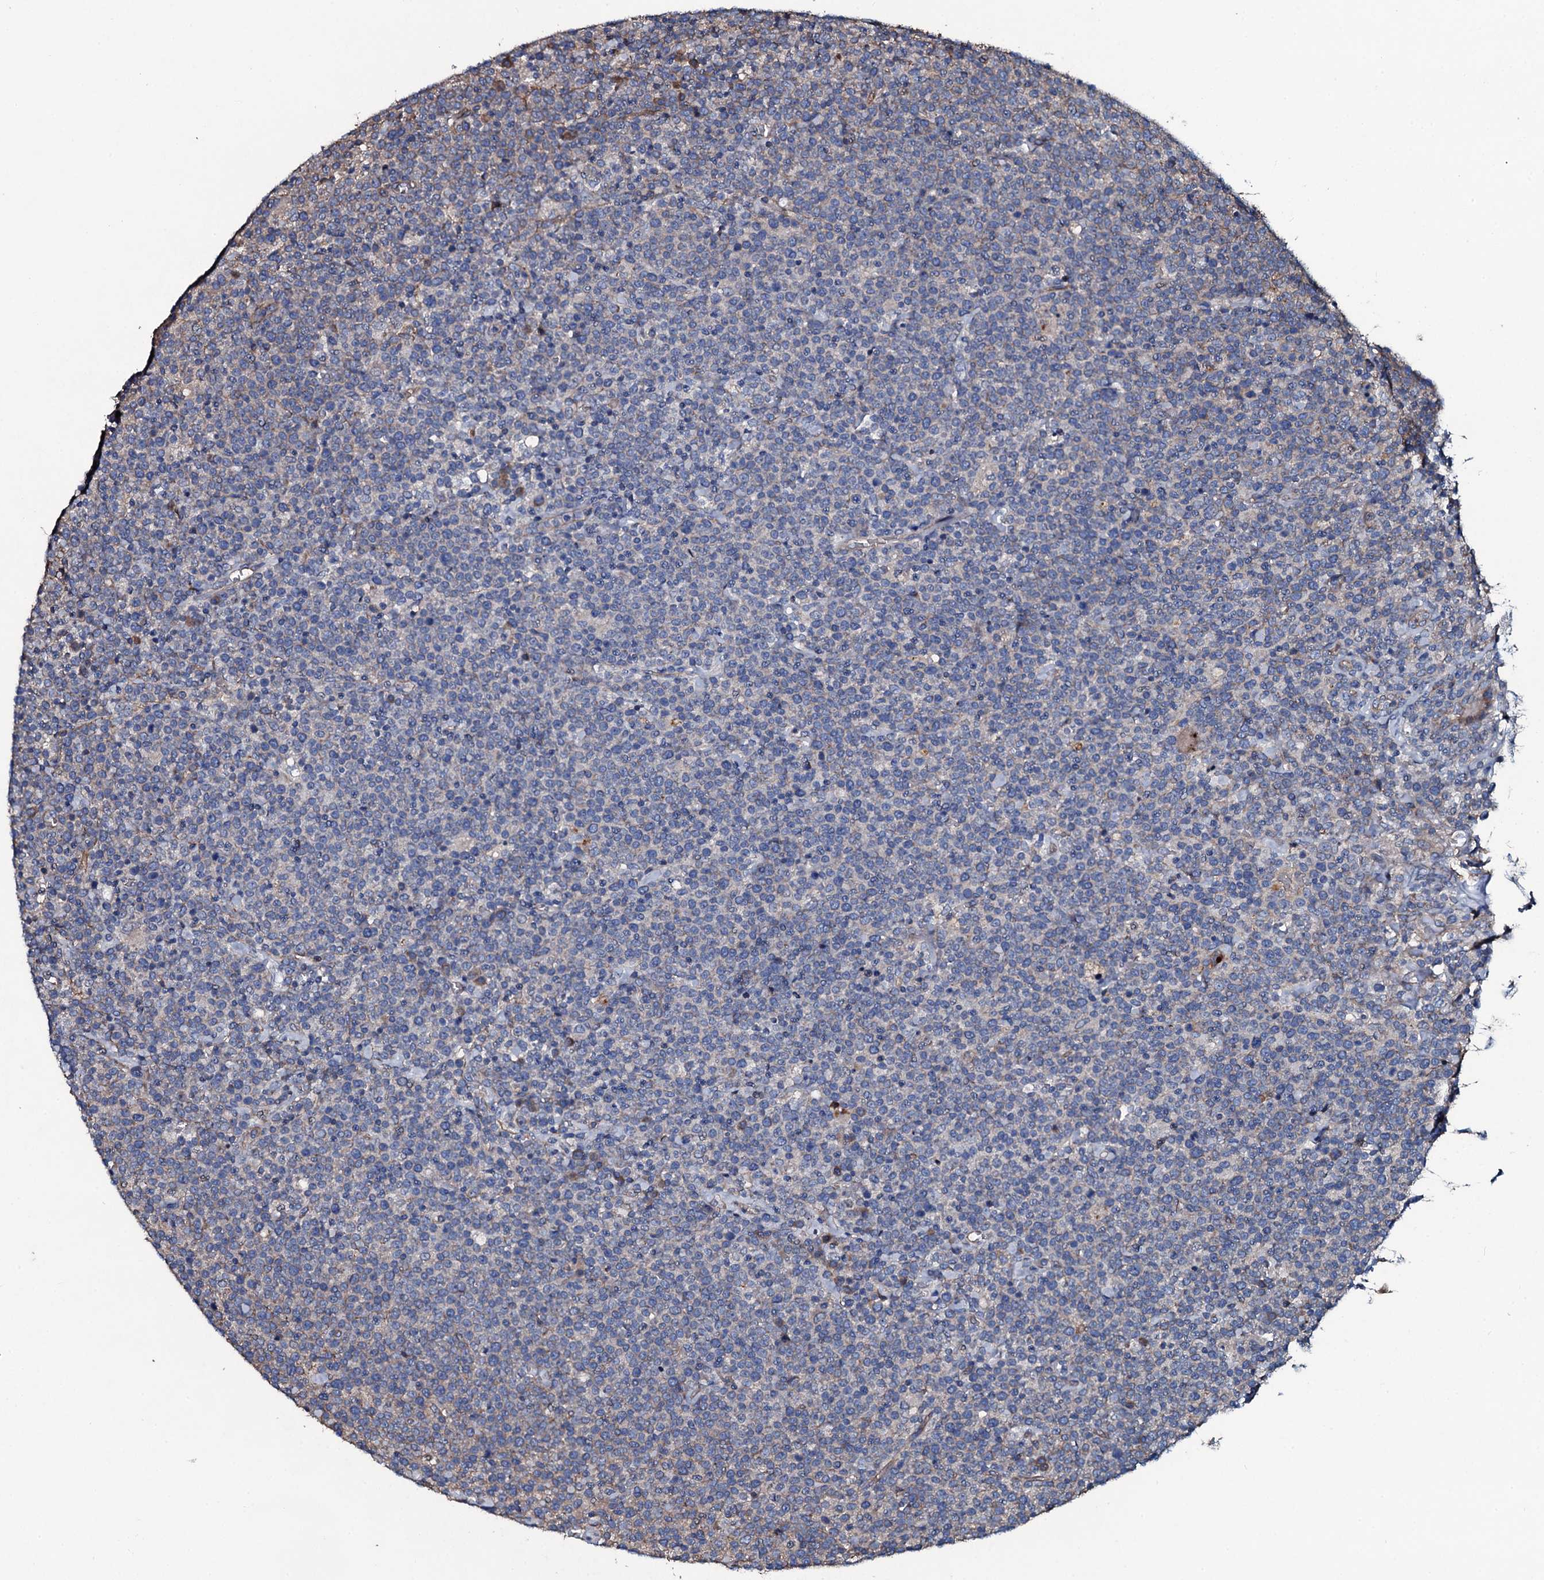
{"staining": {"intensity": "negative", "quantity": "none", "location": "none"}, "tissue": "lymphoma", "cell_type": "Tumor cells", "image_type": "cancer", "snomed": [{"axis": "morphology", "description": "Malignant lymphoma, non-Hodgkin's type, High grade"}, {"axis": "topography", "description": "Lymph node"}], "caption": "Immunohistochemistry (IHC) image of lymphoma stained for a protein (brown), which demonstrates no staining in tumor cells.", "gene": "DMAC2", "patient": {"sex": "male", "age": 61}}